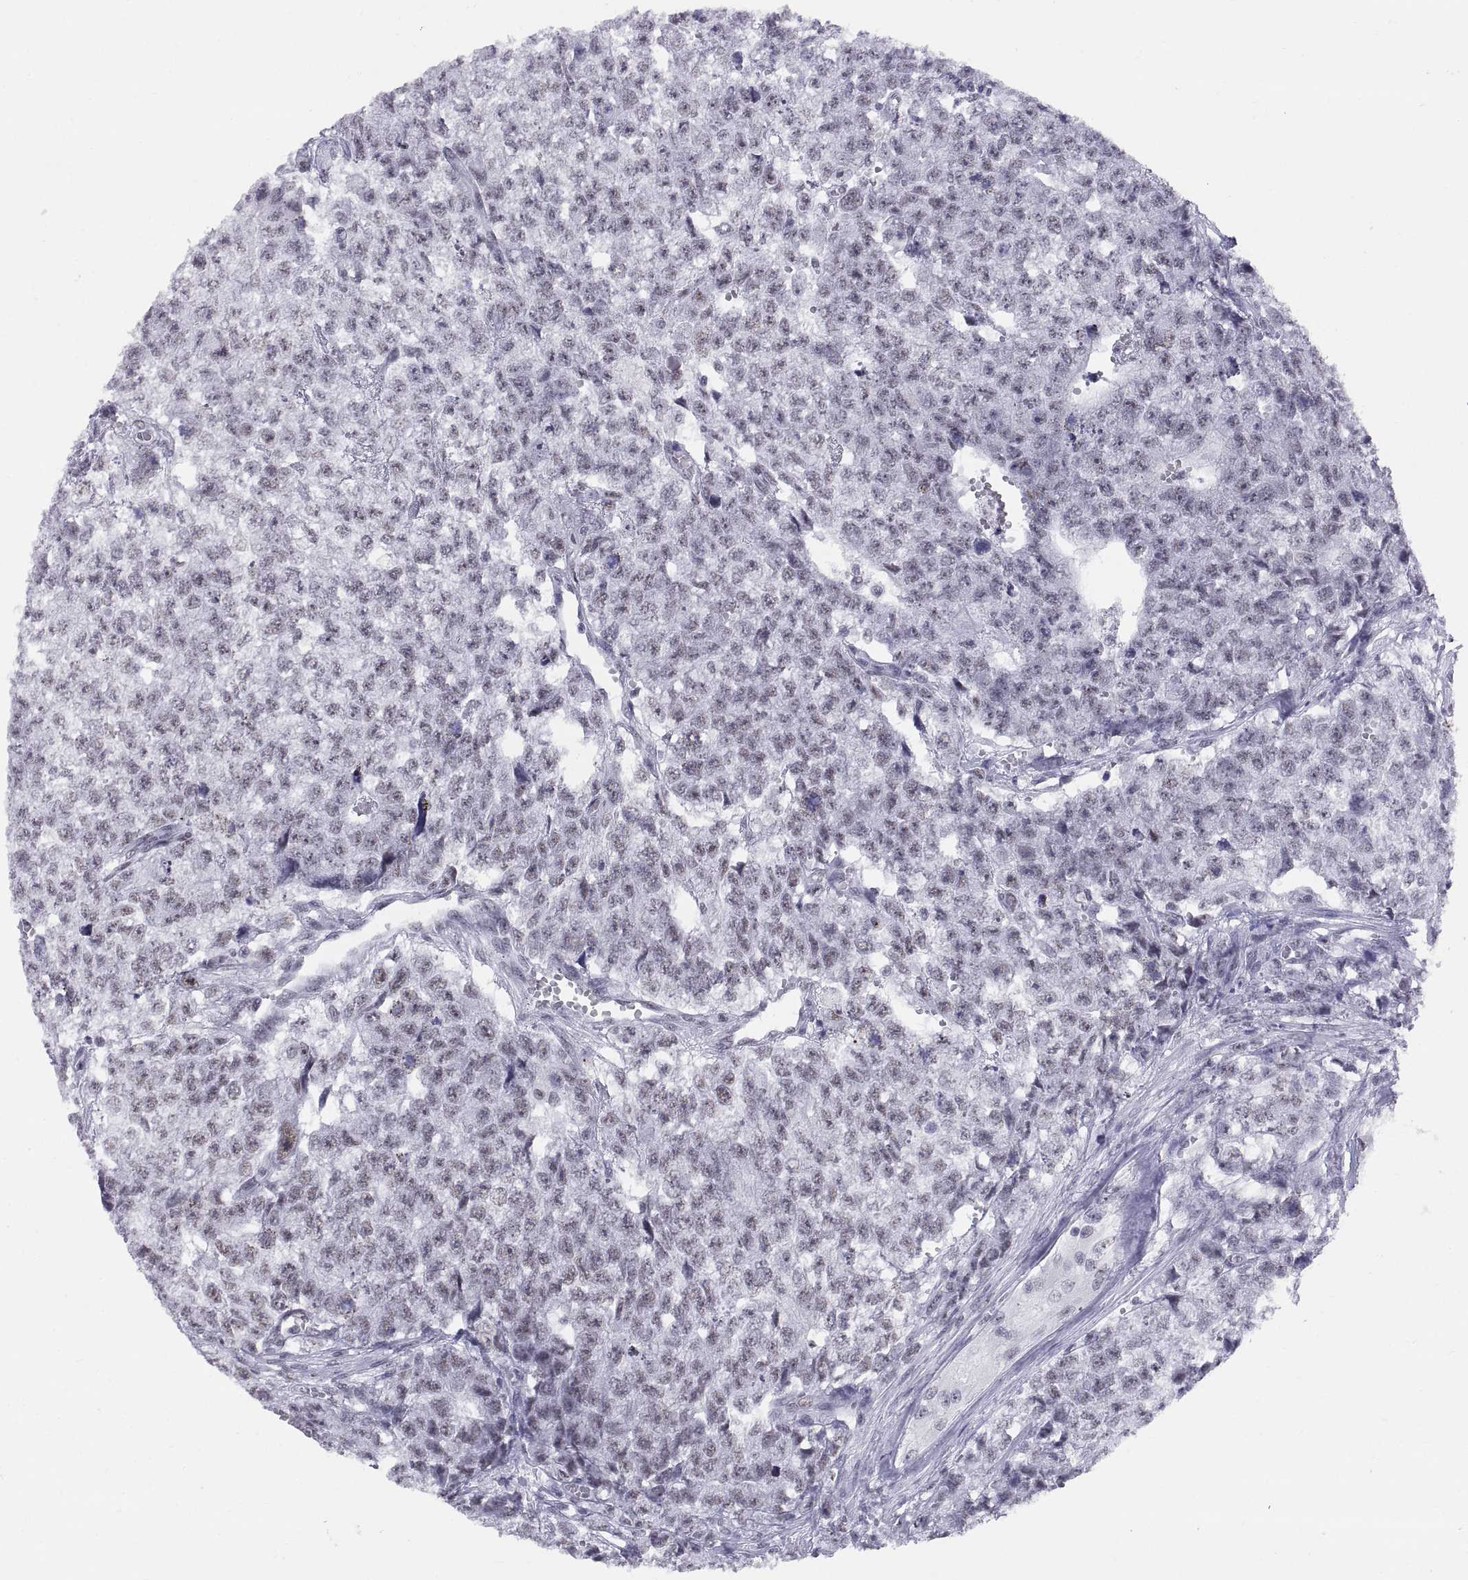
{"staining": {"intensity": "negative", "quantity": "none", "location": "none"}, "tissue": "testis cancer", "cell_type": "Tumor cells", "image_type": "cancer", "snomed": [{"axis": "morphology", "description": "Seminoma, NOS"}, {"axis": "morphology", "description": "Carcinoma, Embryonal, NOS"}, {"axis": "topography", "description": "Testis"}], "caption": "Immunohistochemistry photomicrograph of neoplastic tissue: human embryonal carcinoma (testis) stained with DAB demonstrates no significant protein expression in tumor cells.", "gene": "NEUROD6", "patient": {"sex": "male", "age": 22}}